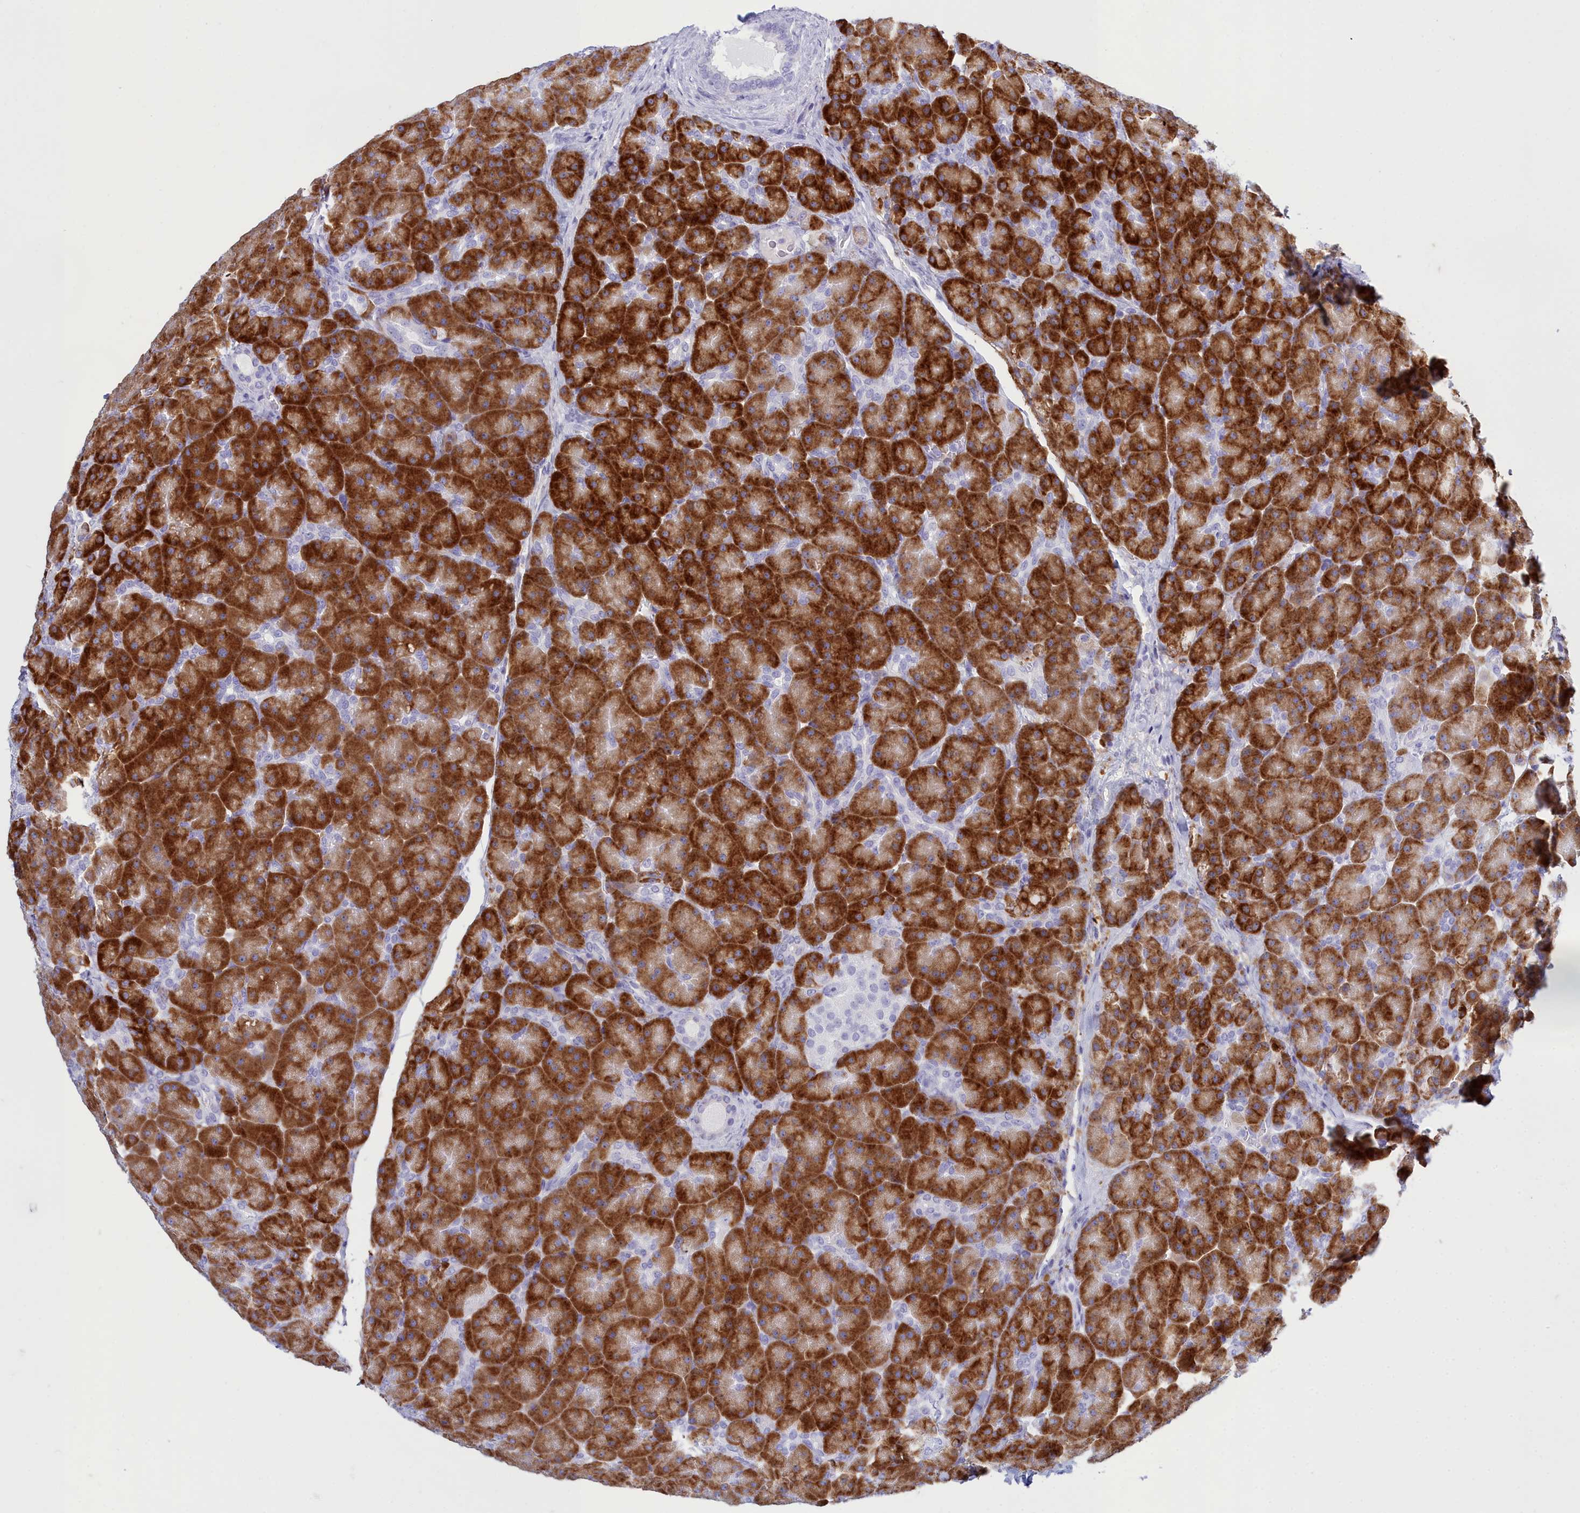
{"staining": {"intensity": "strong", "quantity": ">75%", "location": "cytoplasmic/membranous"}, "tissue": "pancreas", "cell_type": "Exocrine glandular cells", "image_type": "normal", "snomed": [{"axis": "morphology", "description": "Normal tissue, NOS"}, {"axis": "topography", "description": "Pancreas"}], "caption": "Protein staining of unremarkable pancreas reveals strong cytoplasmic/membranous positivity in about >75% of exocrine glandular cells. (brown staining indicates protein expression, while blue staining denotes nuclei).", "gene": "TMEM97", "patient": {"sex": "male", "age": 66}}